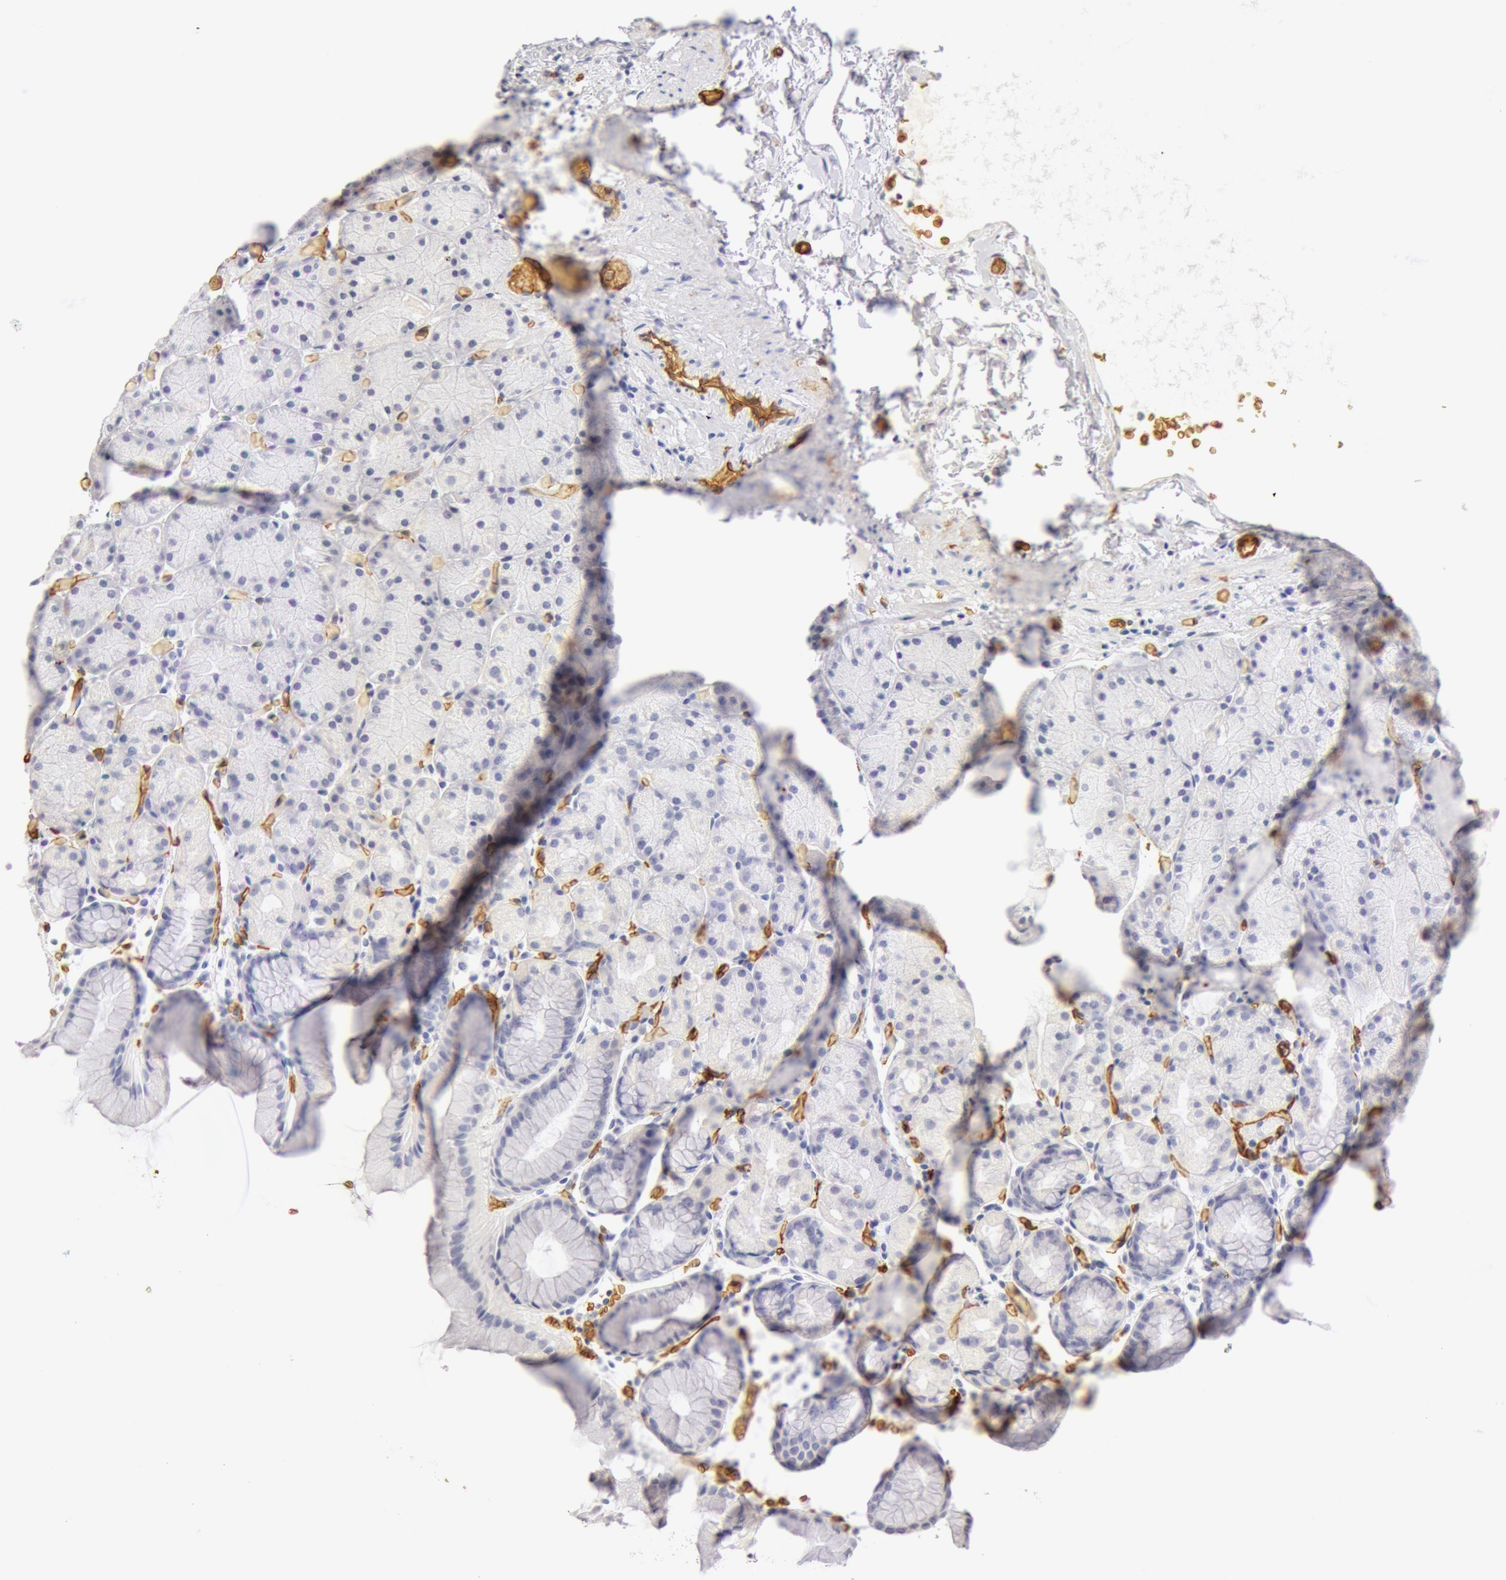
{"staining": {"intensity": "negative", "quantity": "none", "location": "none"}, "tissue": "stomach", "cell_type": "Glandular cells", "image_type": "normal", "snomed": [{"axis": "morphology", "description": "Normal tissue, NOS"}, {"axis": "topography", "description": "Stomach, upper"}], "caption": "Immunohistochemistry photomicrograph of benign human stomach stained for a protein (brown), which demonstrates no staining in glandular cells. The staining is performed using DAB brown chromogen with nuclei counter-stained in using hematoxylin.", "gene": "AQP1", "patient": {"sex": "male", "age": 47}}